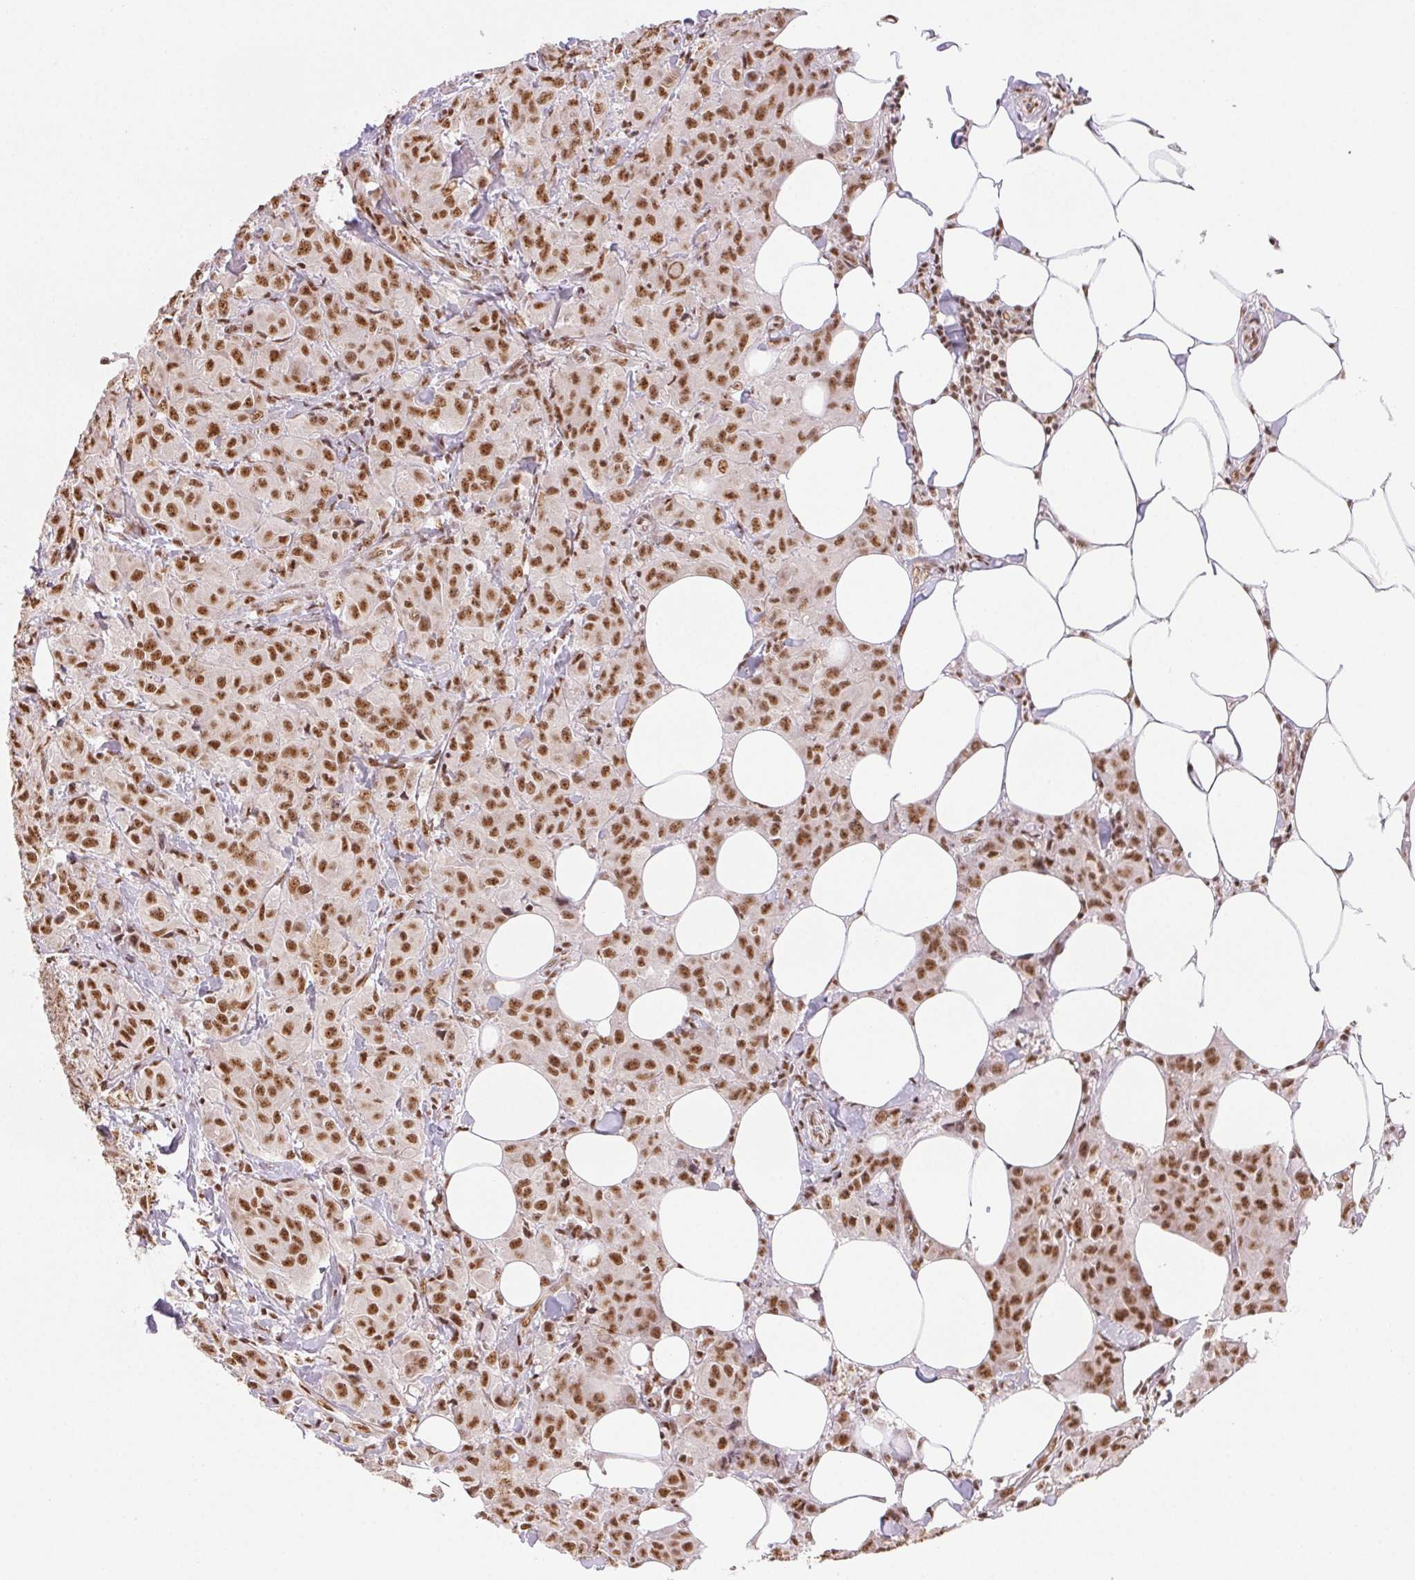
{"staining": {"intensity": "moderate", "quantity": ">75%", "location": "nuclear"}, "tissue": "breast cancer", "cell_type": "Tumor cells", "image_type": "cancer", "snomed": [{"axis": "morphology", "description": "Normal tissue, NOS"}, {"axis": "morphology", "description": "Duct carcinoma"}, {"axis": "topography", "description": "Breast"}], "caption": "This micrograph displays immunohistochemistry (IHC) staining of human breast cancer (intraductal carcinoma), with medium moderate nuclear positivity in approximately >75% of tumor cells.", "gene": "IK", "patient": {"sex": "female", "age": 43}}